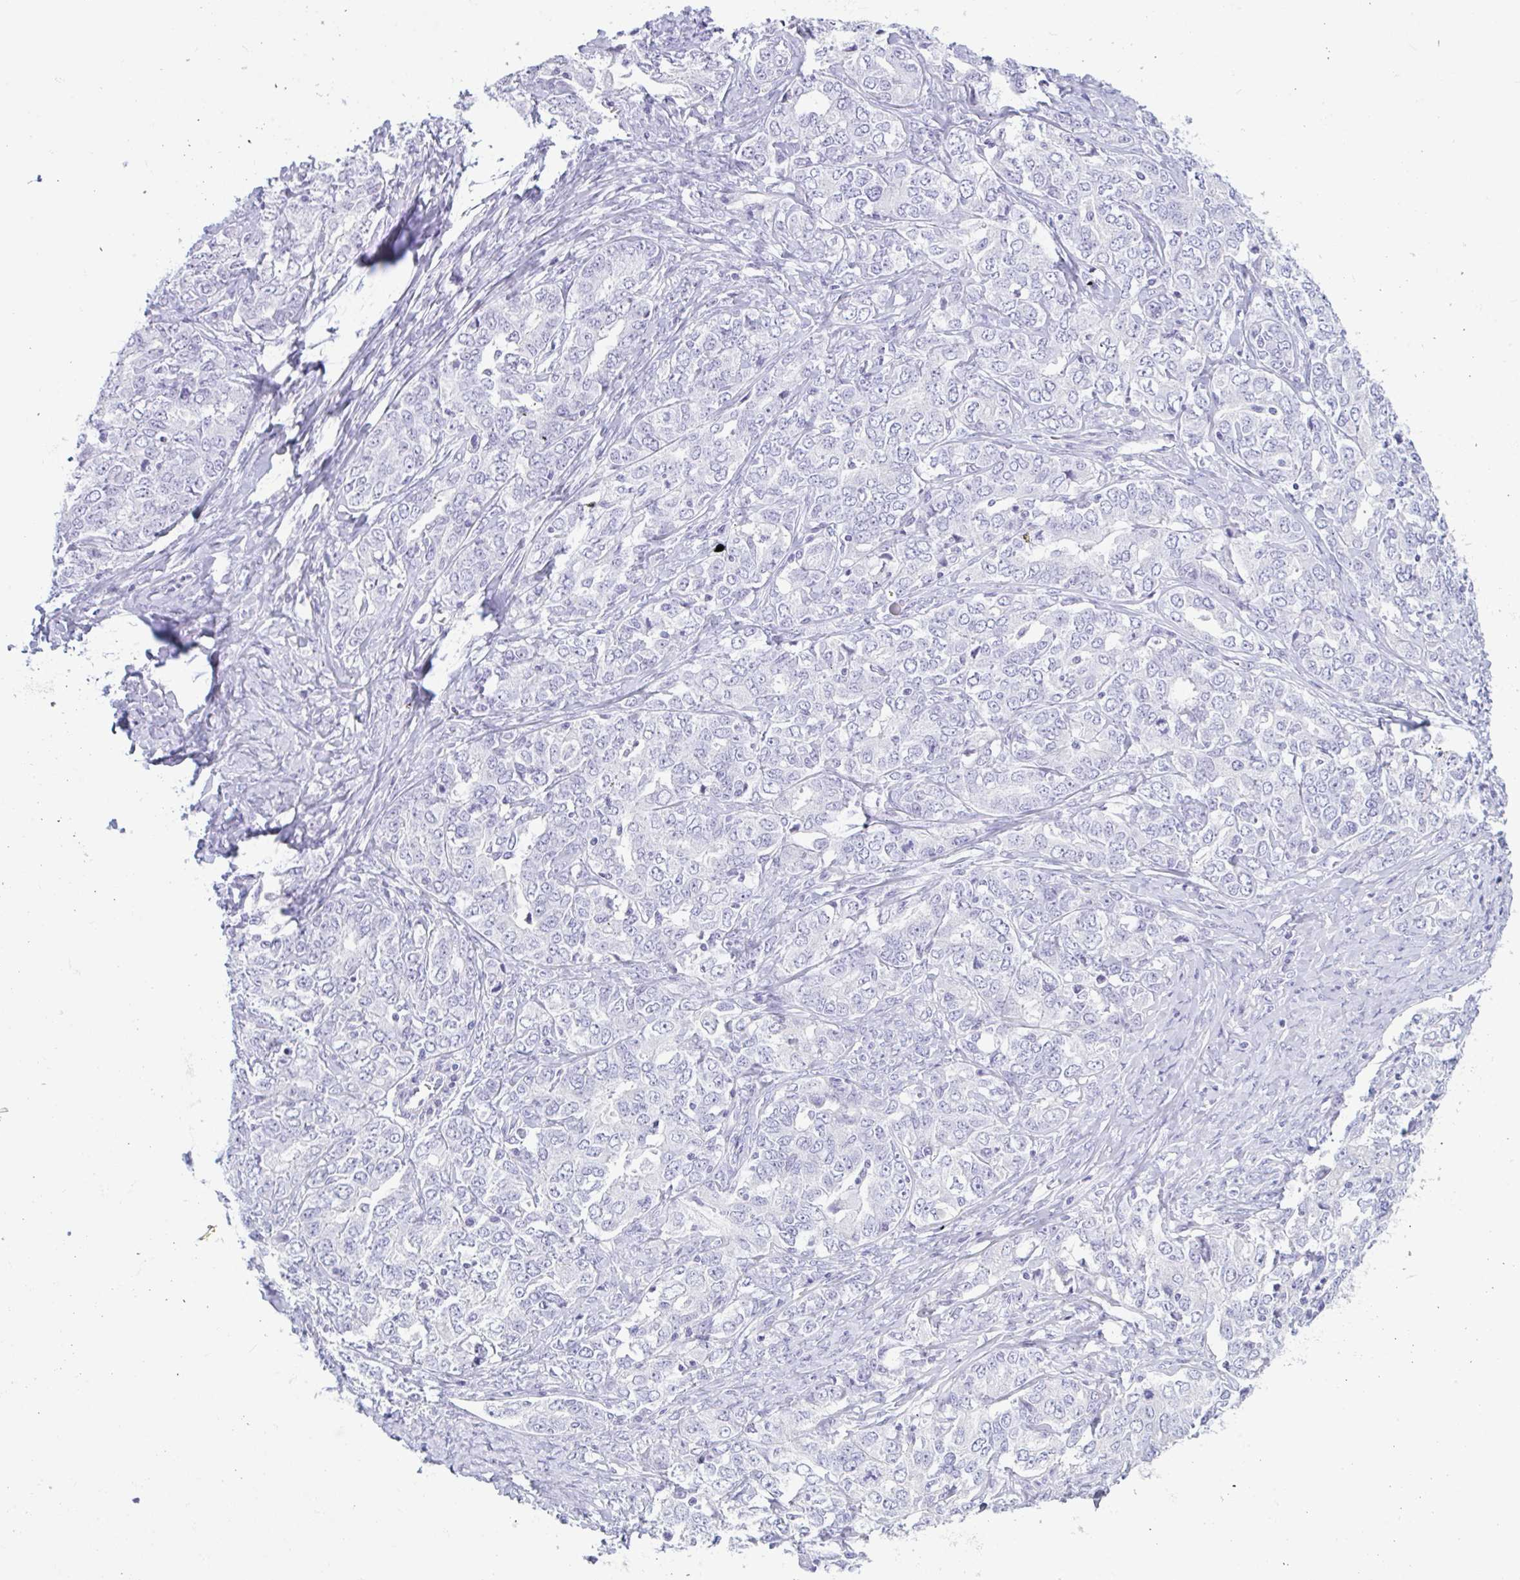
{"staining": {"intensity": "negative", "quantity": "none", "location": "none"}, "tissue": "ovarian cancer", "cell_type": "Tumor cells", "image_type": "cancer", "snomed": [{"axis": "morphology", "description": "Carcinoma, endometroid"}, {"axis": "topography", "description": "Ovary"}], "caption": "The micrograph demonstrates no staining of tumor cells in endometroid carcinoma (ovarian).", "gene": "CTSE", "patient": {"sex": "female", "age": 62}}